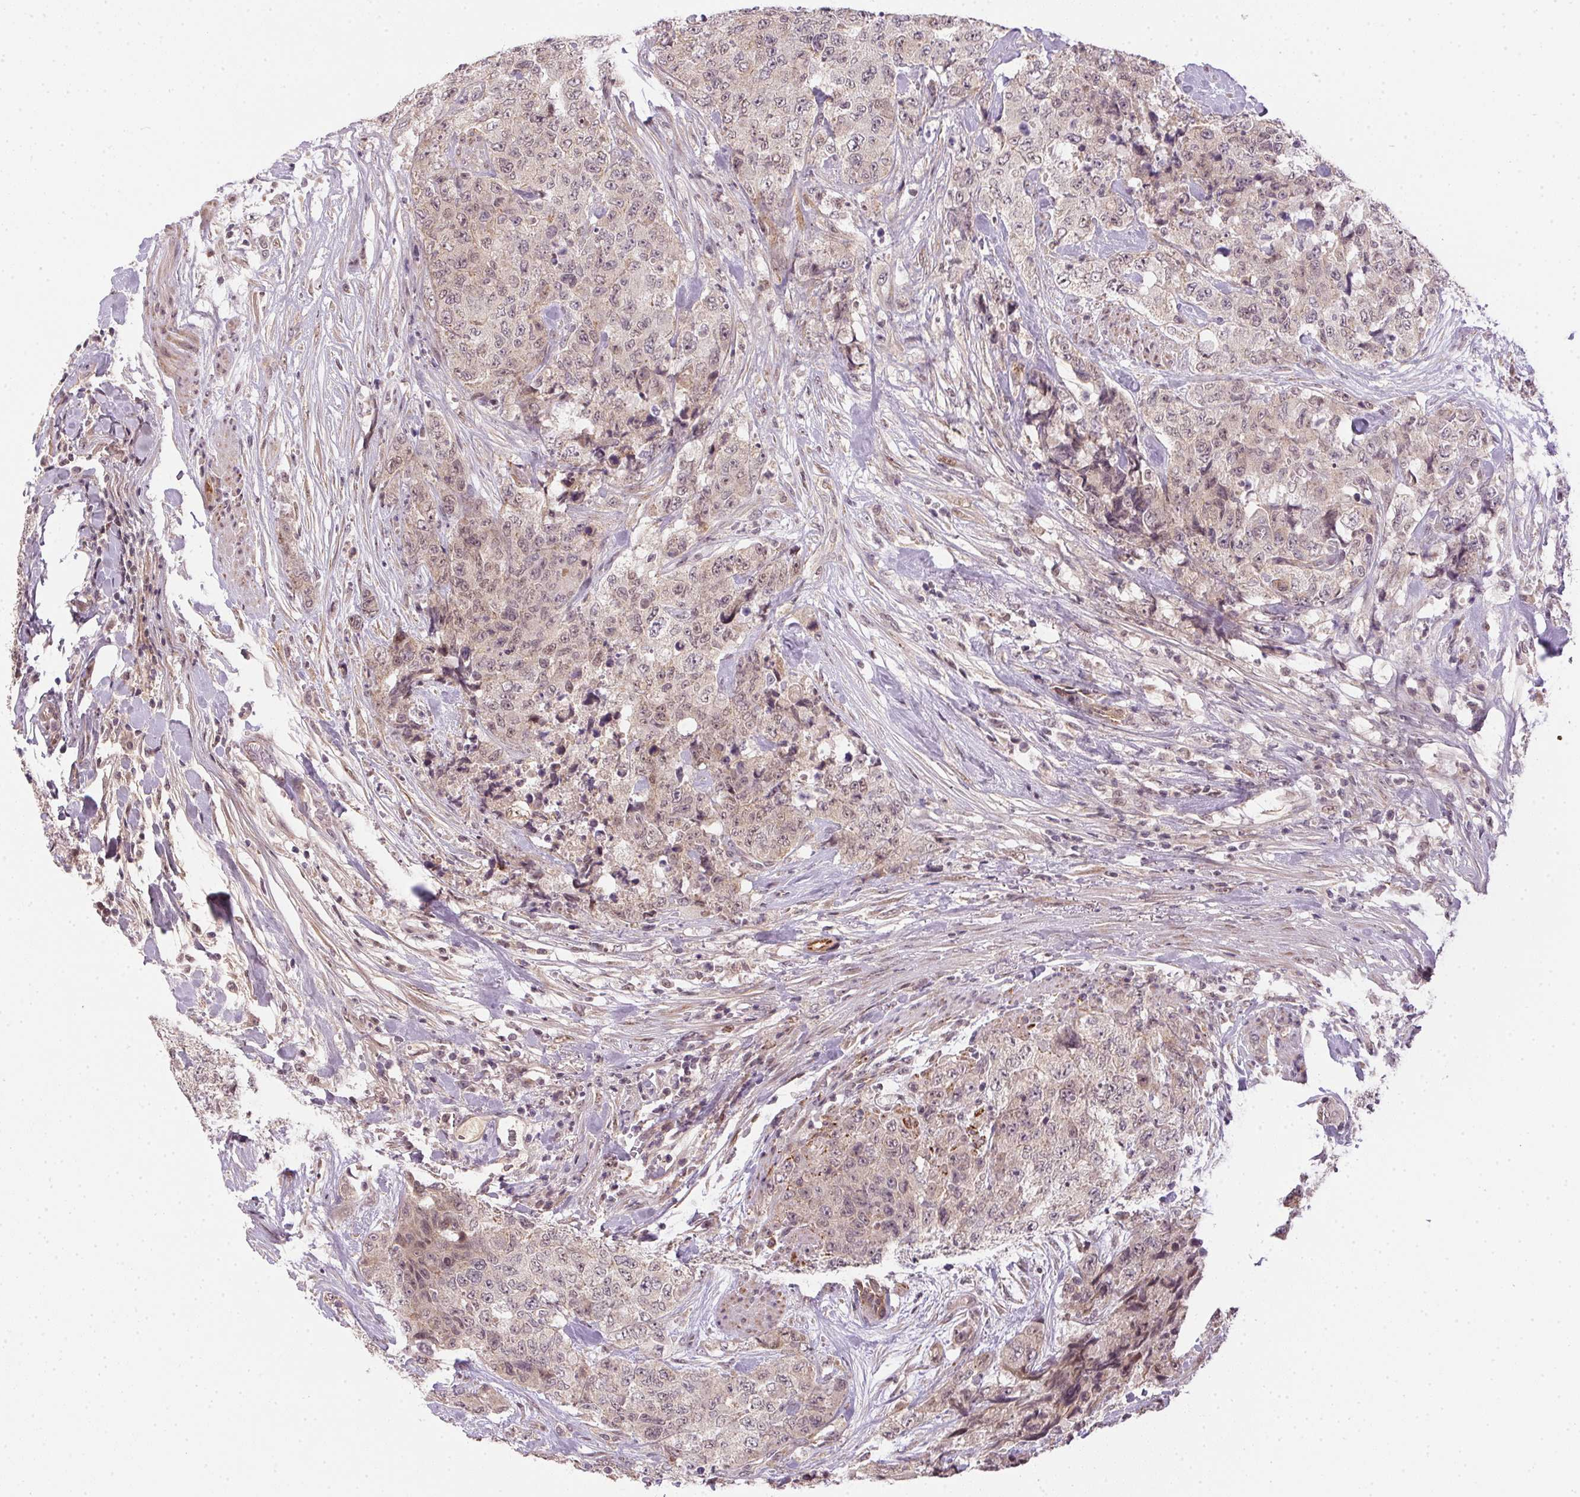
{"staining": {"intensity": "weak", "quantity": "<25%", "location": "nuclear"}, "tissue": "urothelial cancer", "cell_type": "Tumor cells", "image_type": "cancer", "snomed": [{"axis": "morphology", "description": "Urothelial carcinoma, High grade"}, {"axis": "topography", "description": "Urinary bladder"}], "caption": "Urothelial cancer stained for a protein using immunohistochemistry (IHC) demonstrates no positivity tumor cells.", "gene": "CFAP92", "patient": {"sex": "female", "age": 78}}